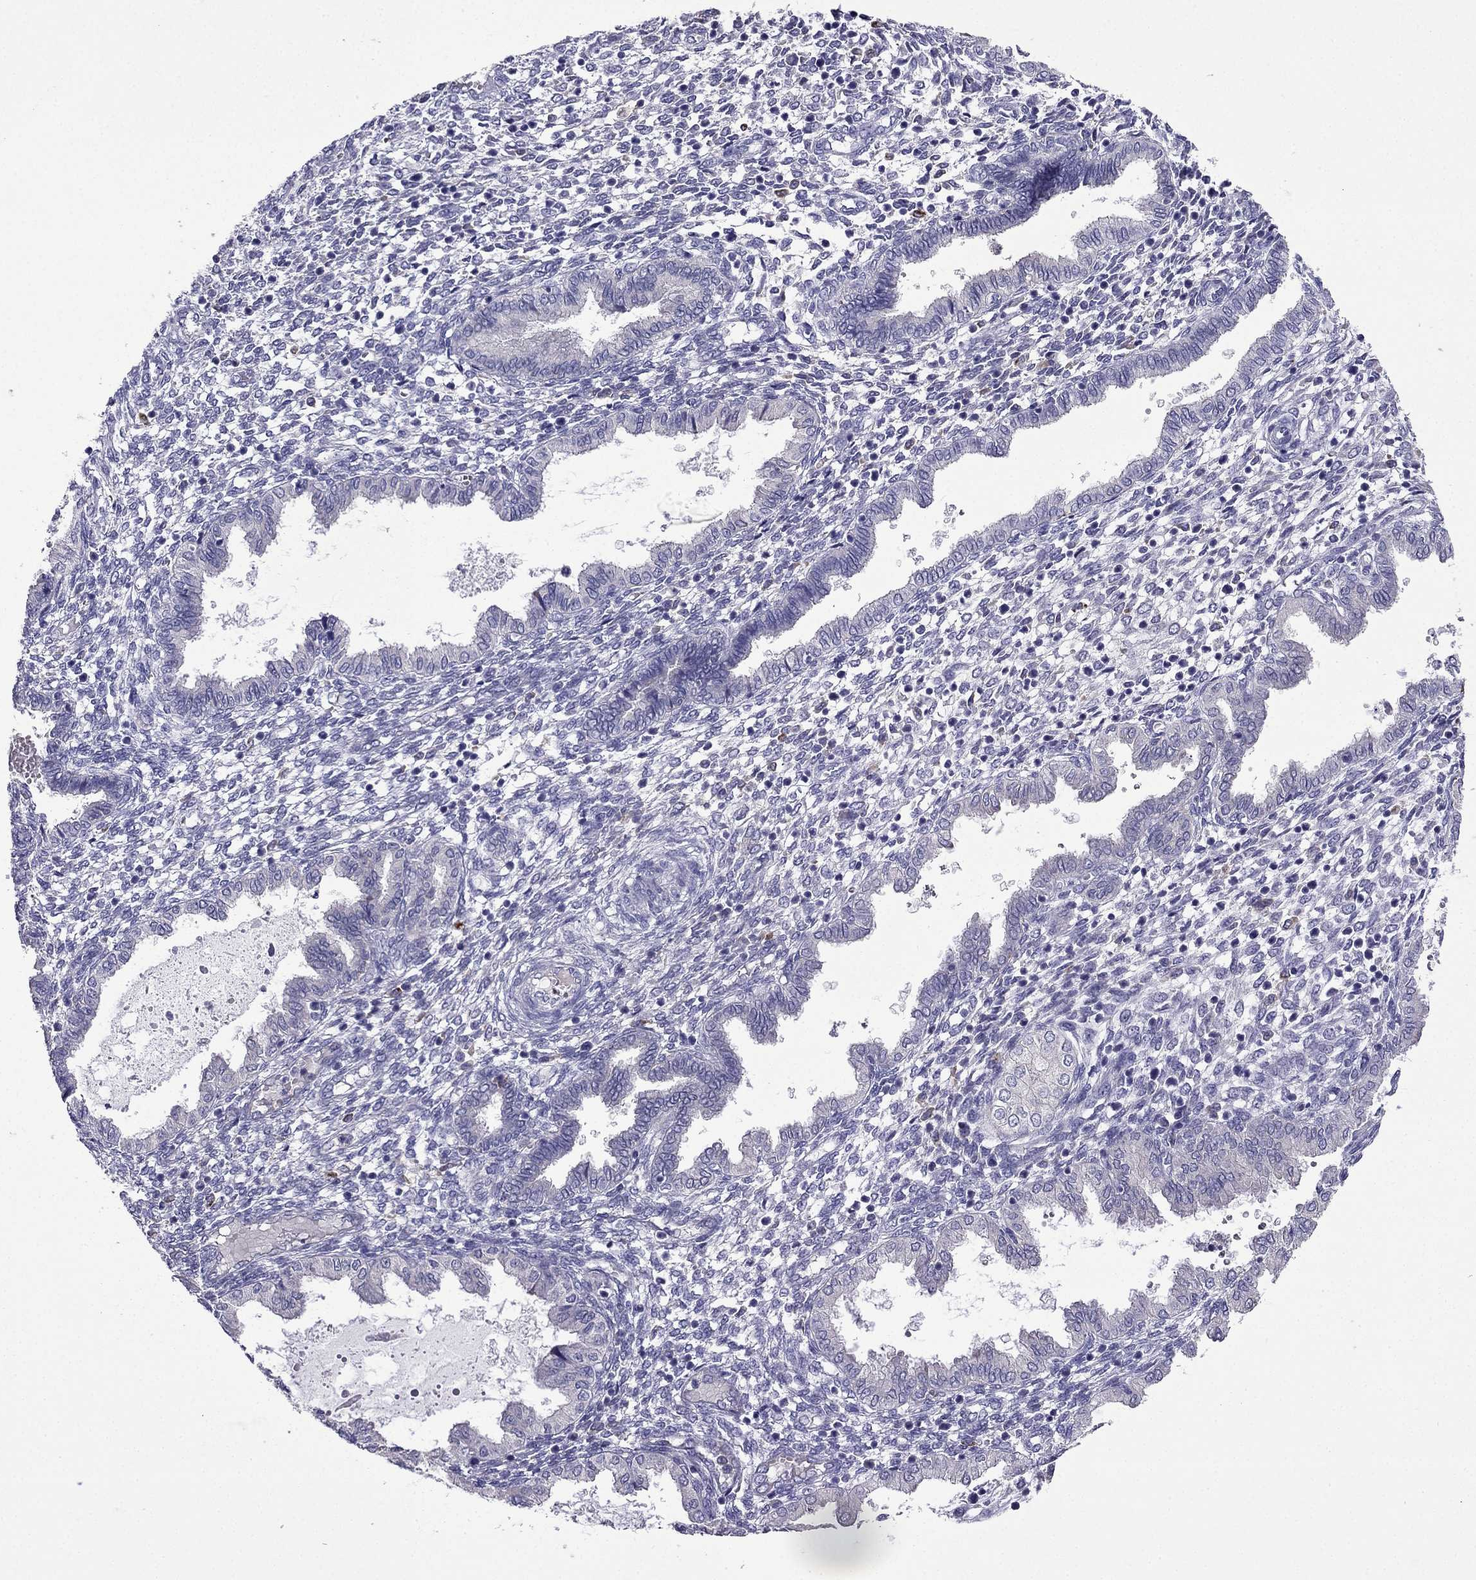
{"staining": {"intensity": "negative", "quantity": "none", "location": "none"}, "tissue": "endometrium", "cell_type": "Cells in endometrial stroma", "image_type": "normal", "snomed": [{"axis": "morphology", "description": "Normal tissue, NOS"}, {"axis": "topography", "description": "Endometrium"}], "caption": "Immunohistochemistry of benign endometrium reveals no positivity in cells in endometrial stroma.", "gene": "TSSK4", "patient": {"sex": "female", "age": 43}}